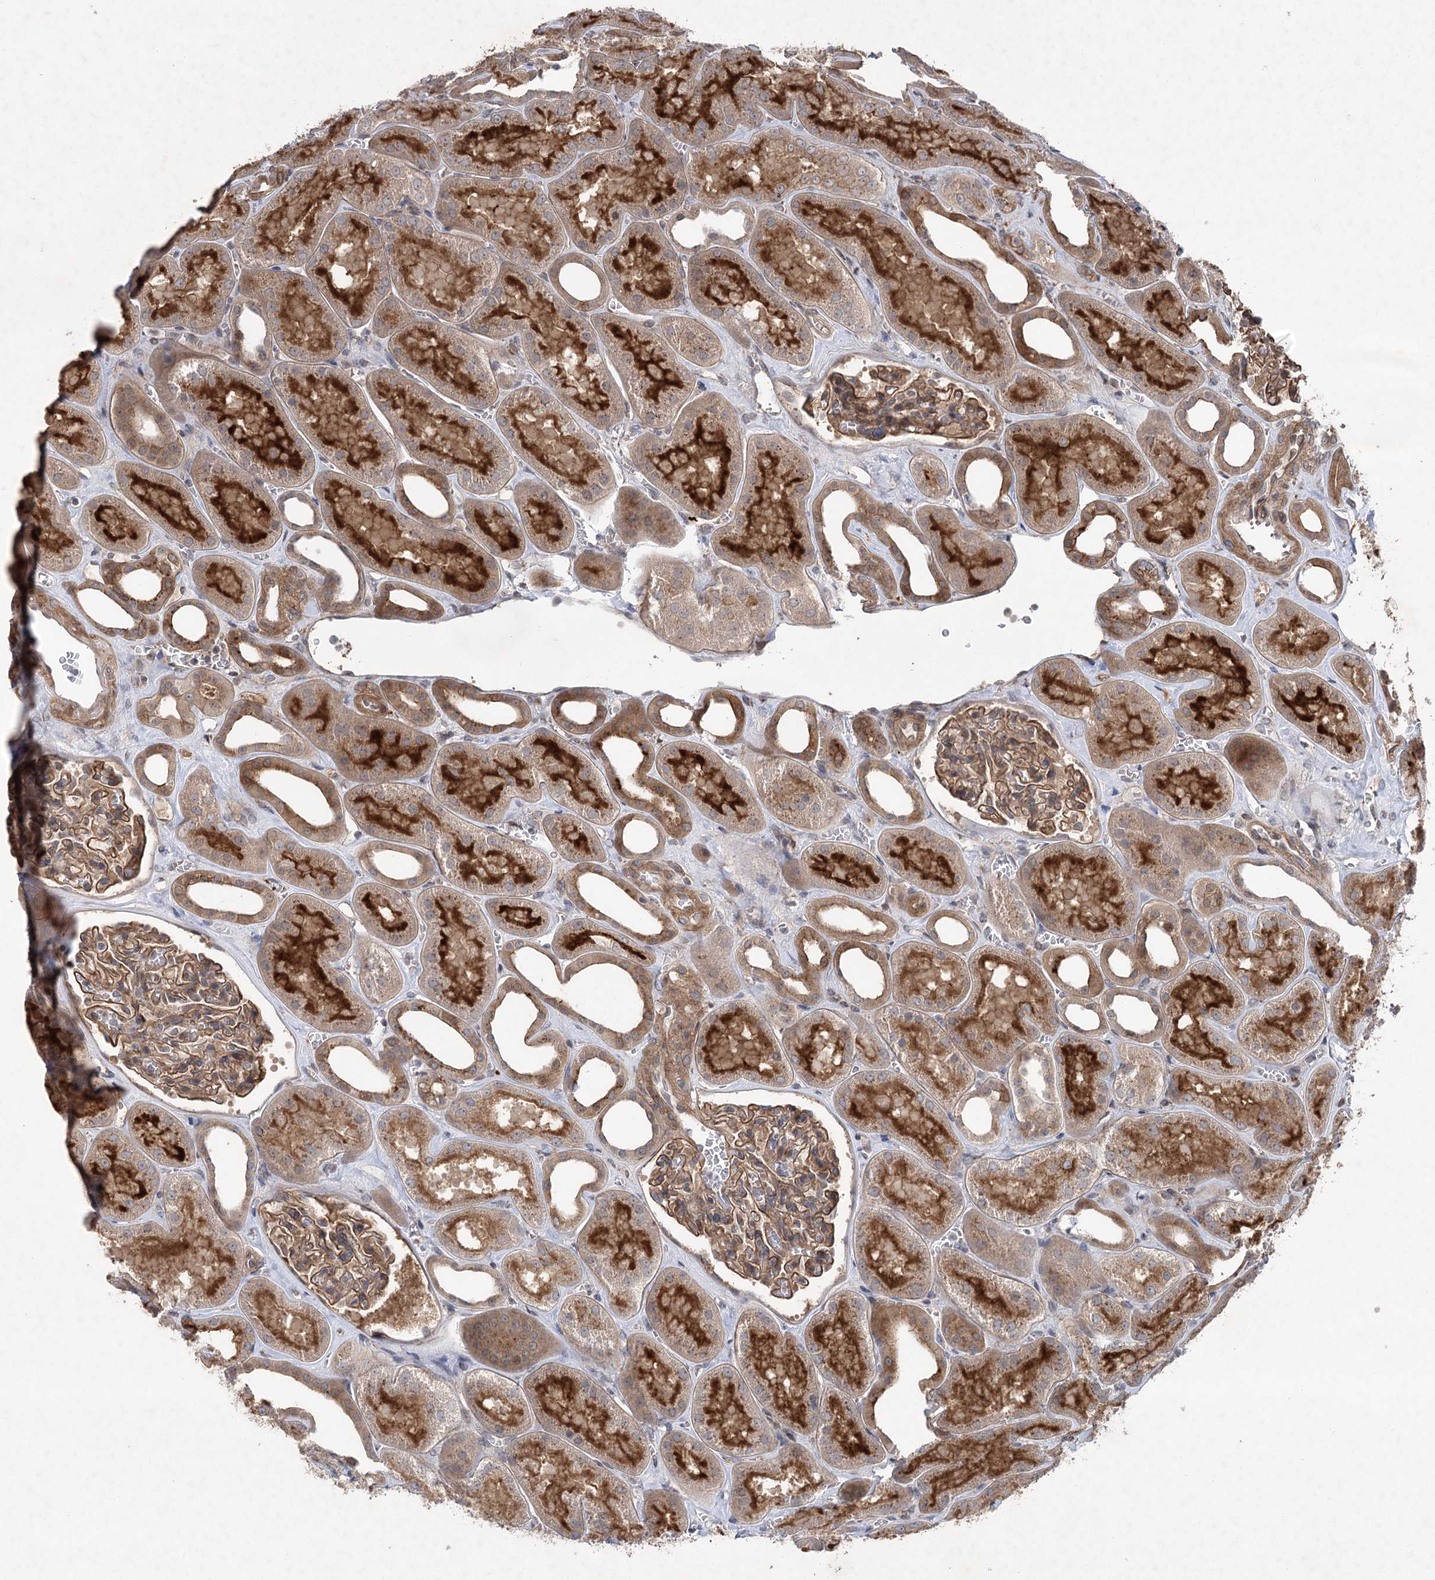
{"staining": {"intensity": "moderate", "quantity": ">75%", "location": "cytoplasmic/membranous"}, "tissue": "kidney", "cell_type": "Cells in glomeruli", "image_type": "normal", "snomed": [{"axis": "morphology", "description": "Normal tissue, NOS"}, {"axis": "morphology", "description": "Adenocarcinoma, NOS"}, {"axis": "topography", "description": "Kidney"}], "caption": "Immunohistochemical staining of benign kidney demonstrates medium levels of moderate cytoplasmic/membranous expression in approximately >75% of cells in glomeruli.", "gene": "METTL24", "patient": {"sex": "female", "age": 68}}